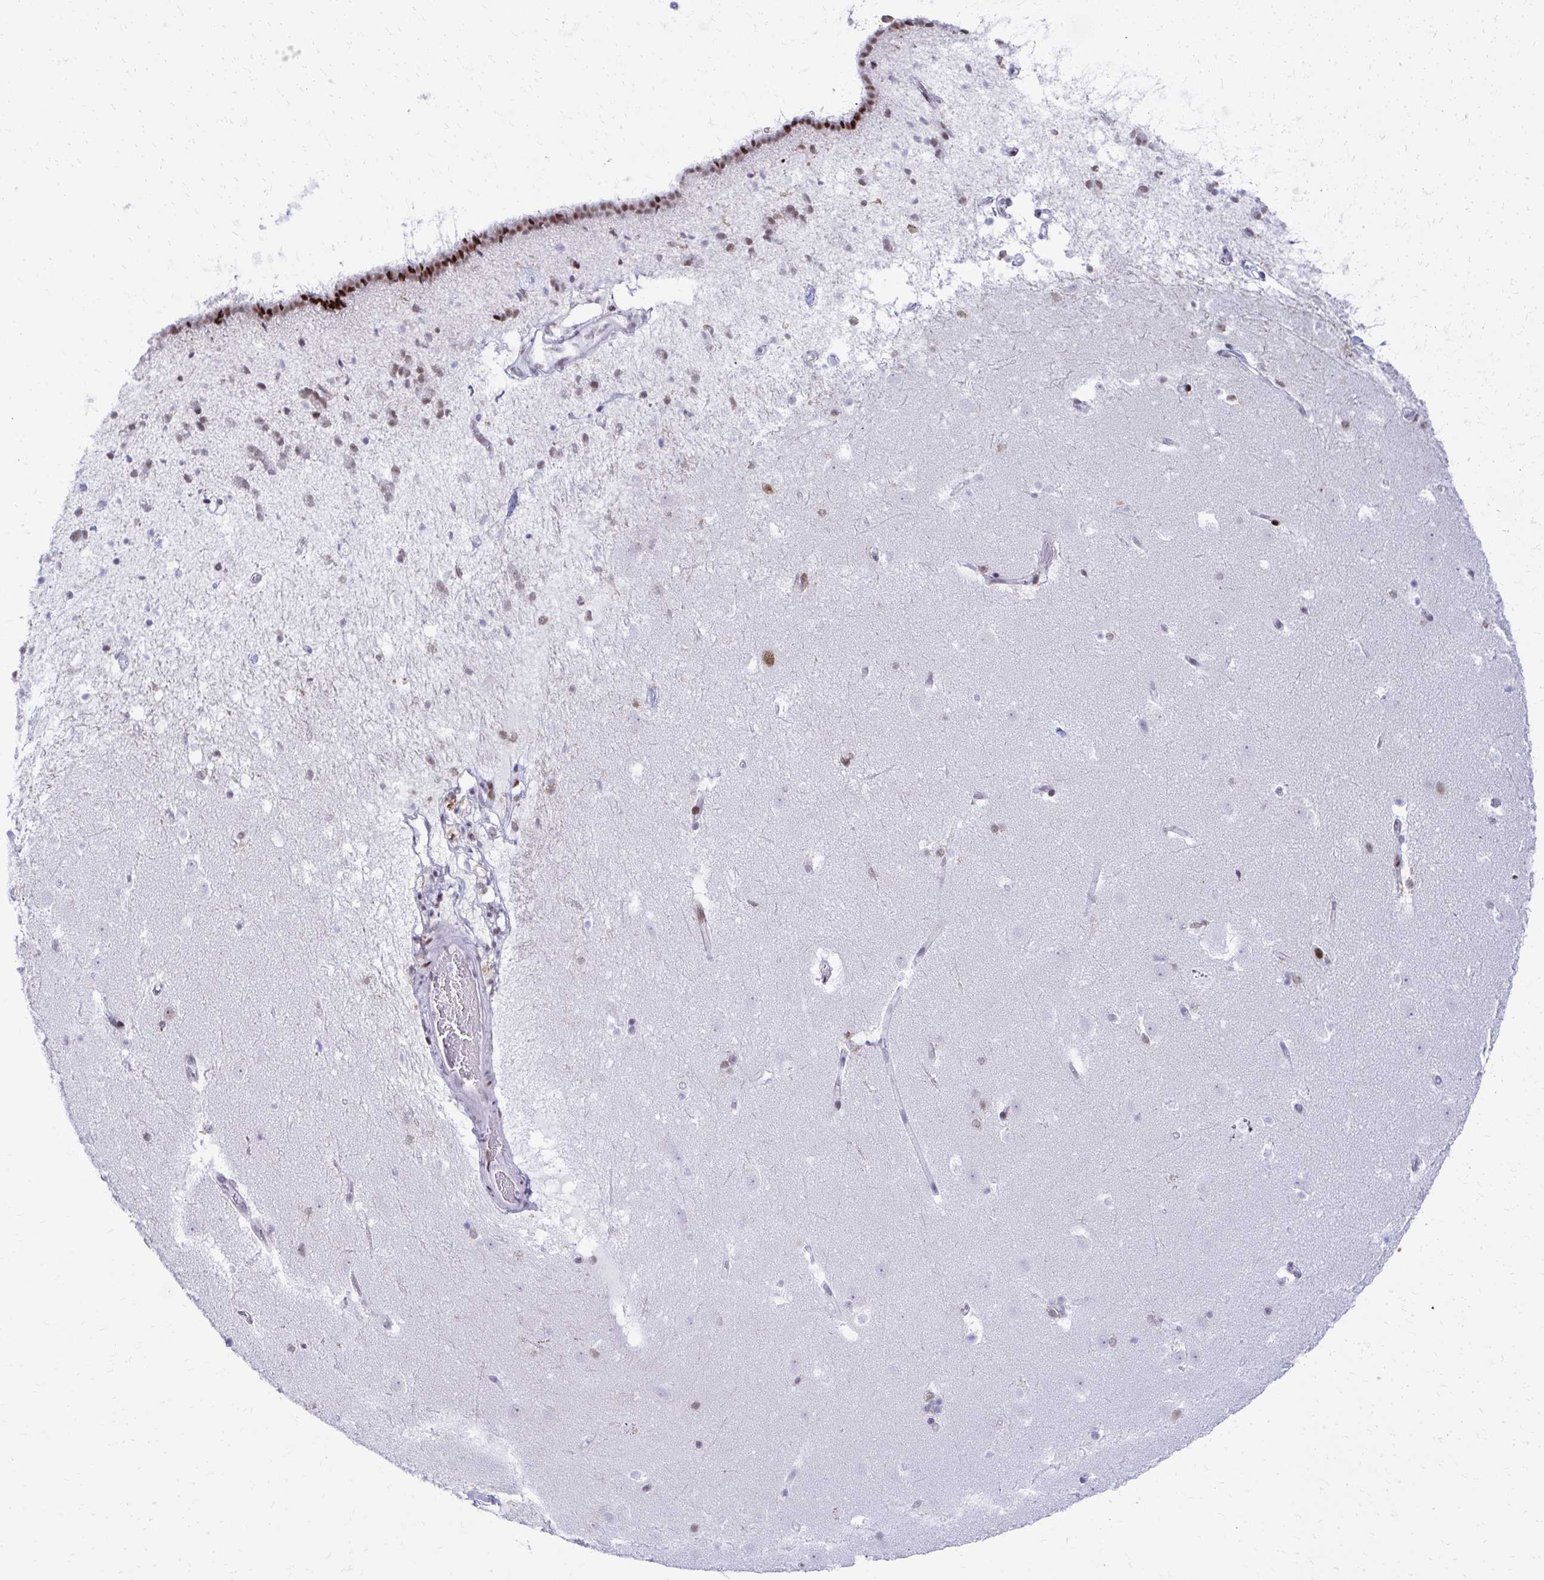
{"staining": {"intensity": "strong", "quantity": "25%-75%", "location": "cytoplasmic/membranous,nuclear"}, "tissue": "caudate", "cell_type": "Glial cells", "image_type": "normal", "snomed": [{"axis": "morphology", "description": "Normal tissue, NOS"}, {"axis": "topography", "description": "Lateral ventricle wall"}], "caption": "High-power microscopy captured an immunohistochemistry (IHC) histopathology image of normal caudate, revealing strong cytoplasmic/membranous,nuclear staining in approximately 25%-75% of glial cells. The protein is stained brown, and the nuclei are stained in blue (DAB (3,3'-diaminobenzidine) IHC with brightfield microscopy, high magnification).", "gene": "GLDN", "patient": {"sex": "male", "age": 37}}